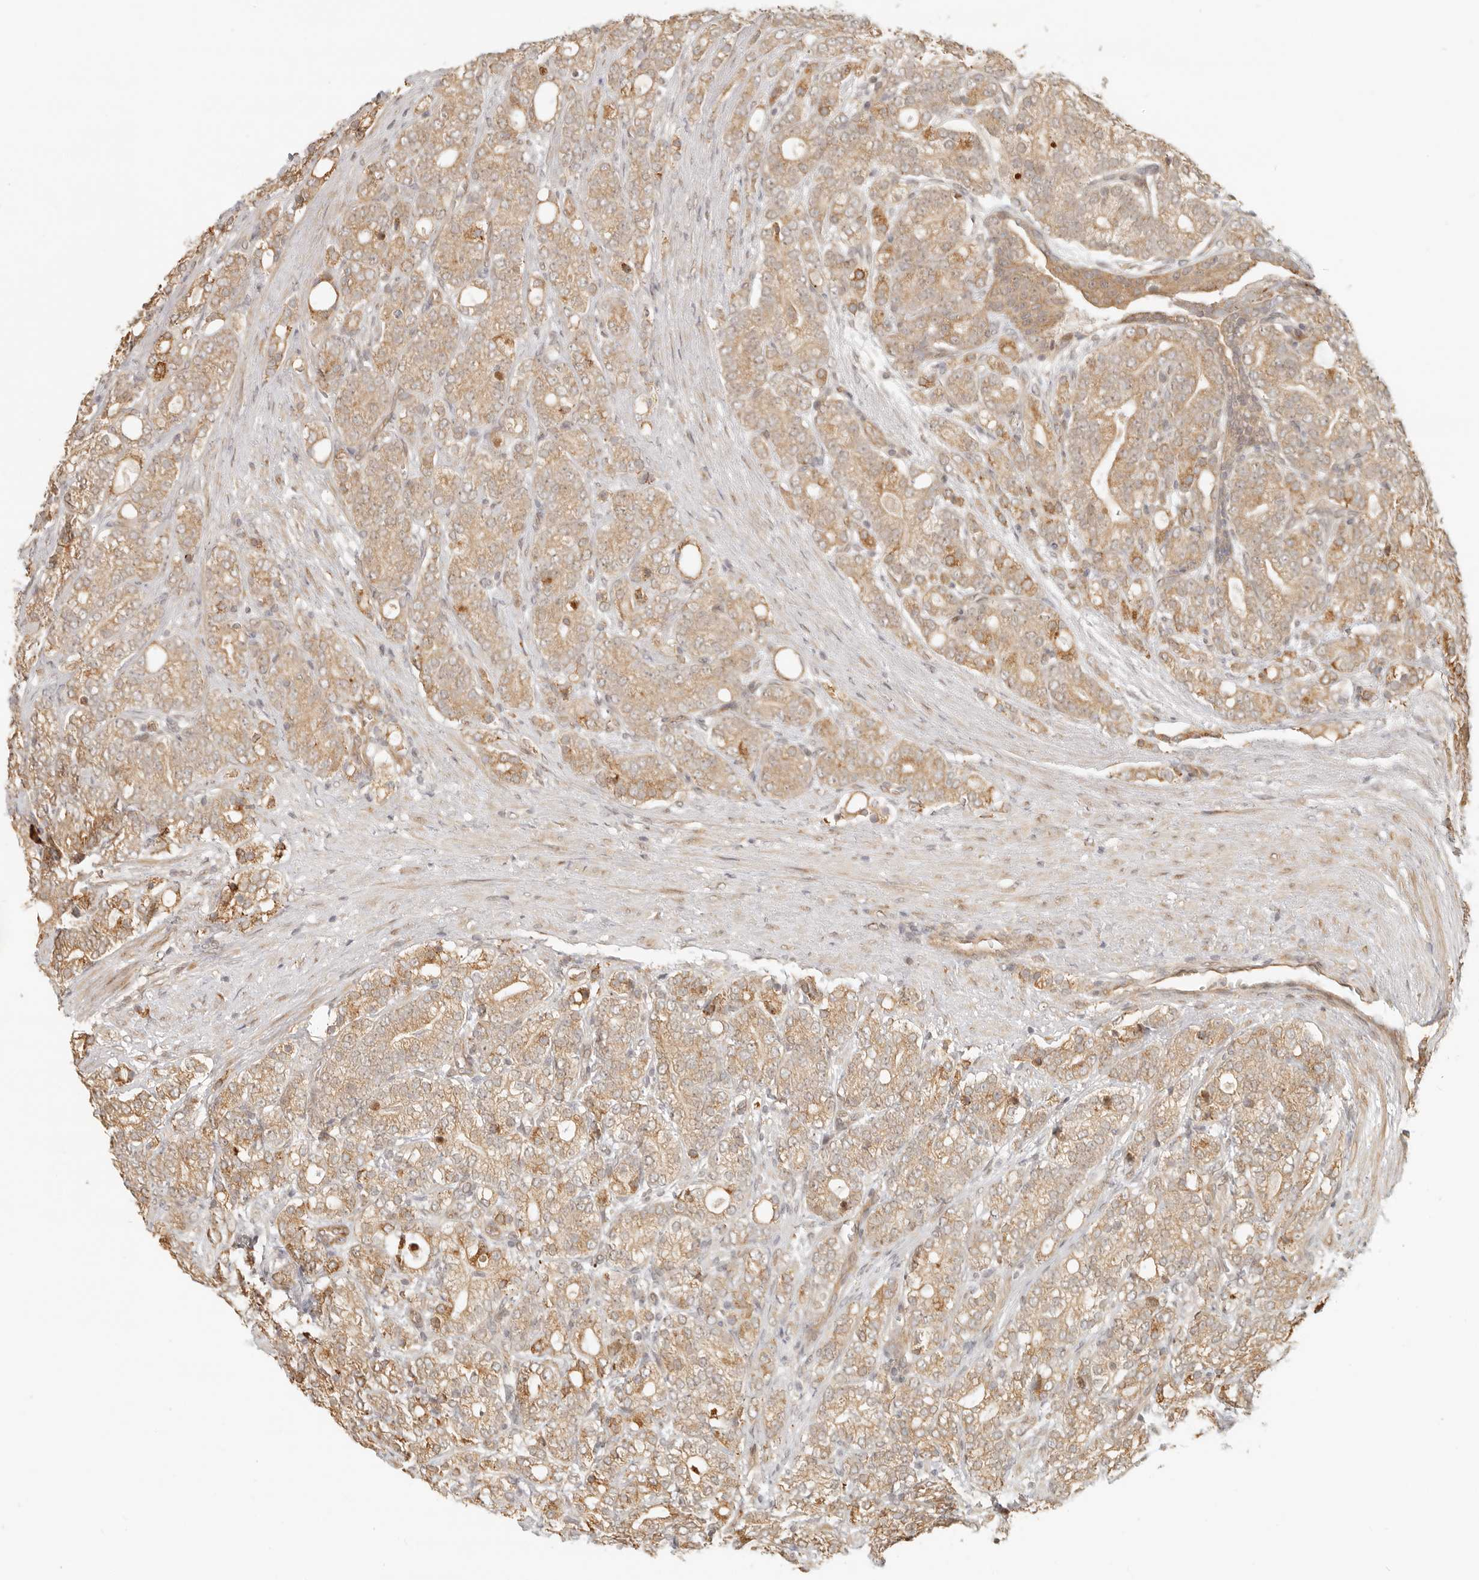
{"staining": {"intensity": "moderate", "quantity": ">75%", "location": "cytoplasmic/membranous"}, "tissue": "prostate cancer", "cell_type": "Tumor cells", "image_type": "cancer", "snomed": [{"axis": "morphology", "description": "Adenocarcinoma, High grade"}, {"axis": "topography", "description": "Prostate"}], "caption": "Immunohistochemical staining of human prostate cancer (adenocarcinoma (high-grade)) demonstrates medium levels of moderate cytoplasmic/membranous expression in approximately >75% of tumor cells. (DAB IHC, brown staining for protein, blue staining for nuclei).", "gene": "TUFT1", "patient": {"sex": "male", "age": 57}}